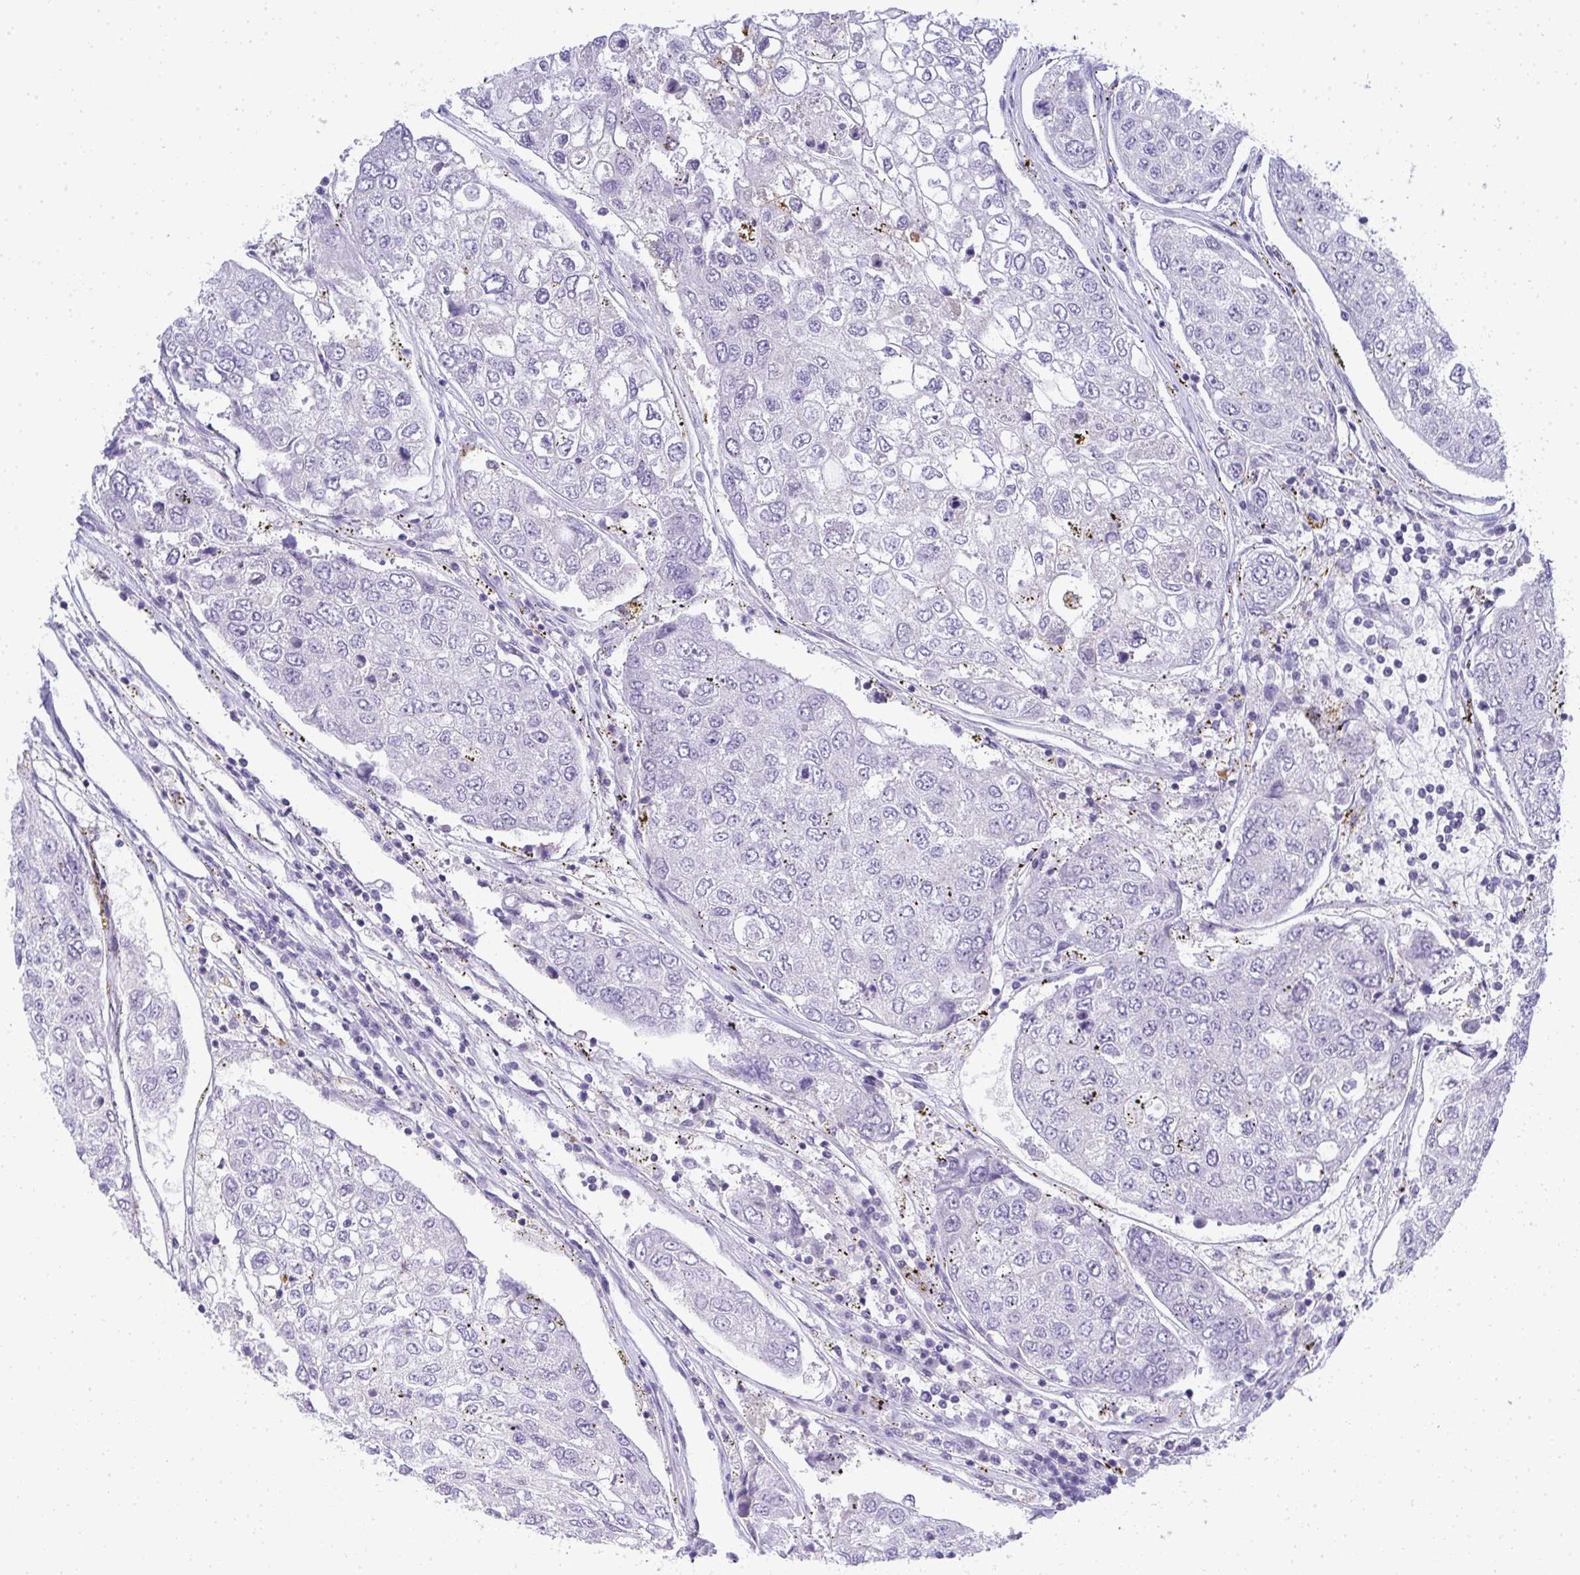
{"staining": {"intensity": "negative", "quantity": "none", "location": "none"}, "tissue": "urothelial cancer", "cell_type": "Tumor cells", "image_type": "cancer", "snomed": [{"axis": "morphology", "description": "Urothelial carcinoma, High grade"}, {"axis": "topography", "description": "Lymph node"}, {"axis": "topography", "description": "Urinary bladder"}], "caption": "Human urothelial cancer stained for a protein using immunohistochemistry displays no expression in tumor cells.", "gene": "TMEM82", "patient": {"sex": "male", "age": 51}}